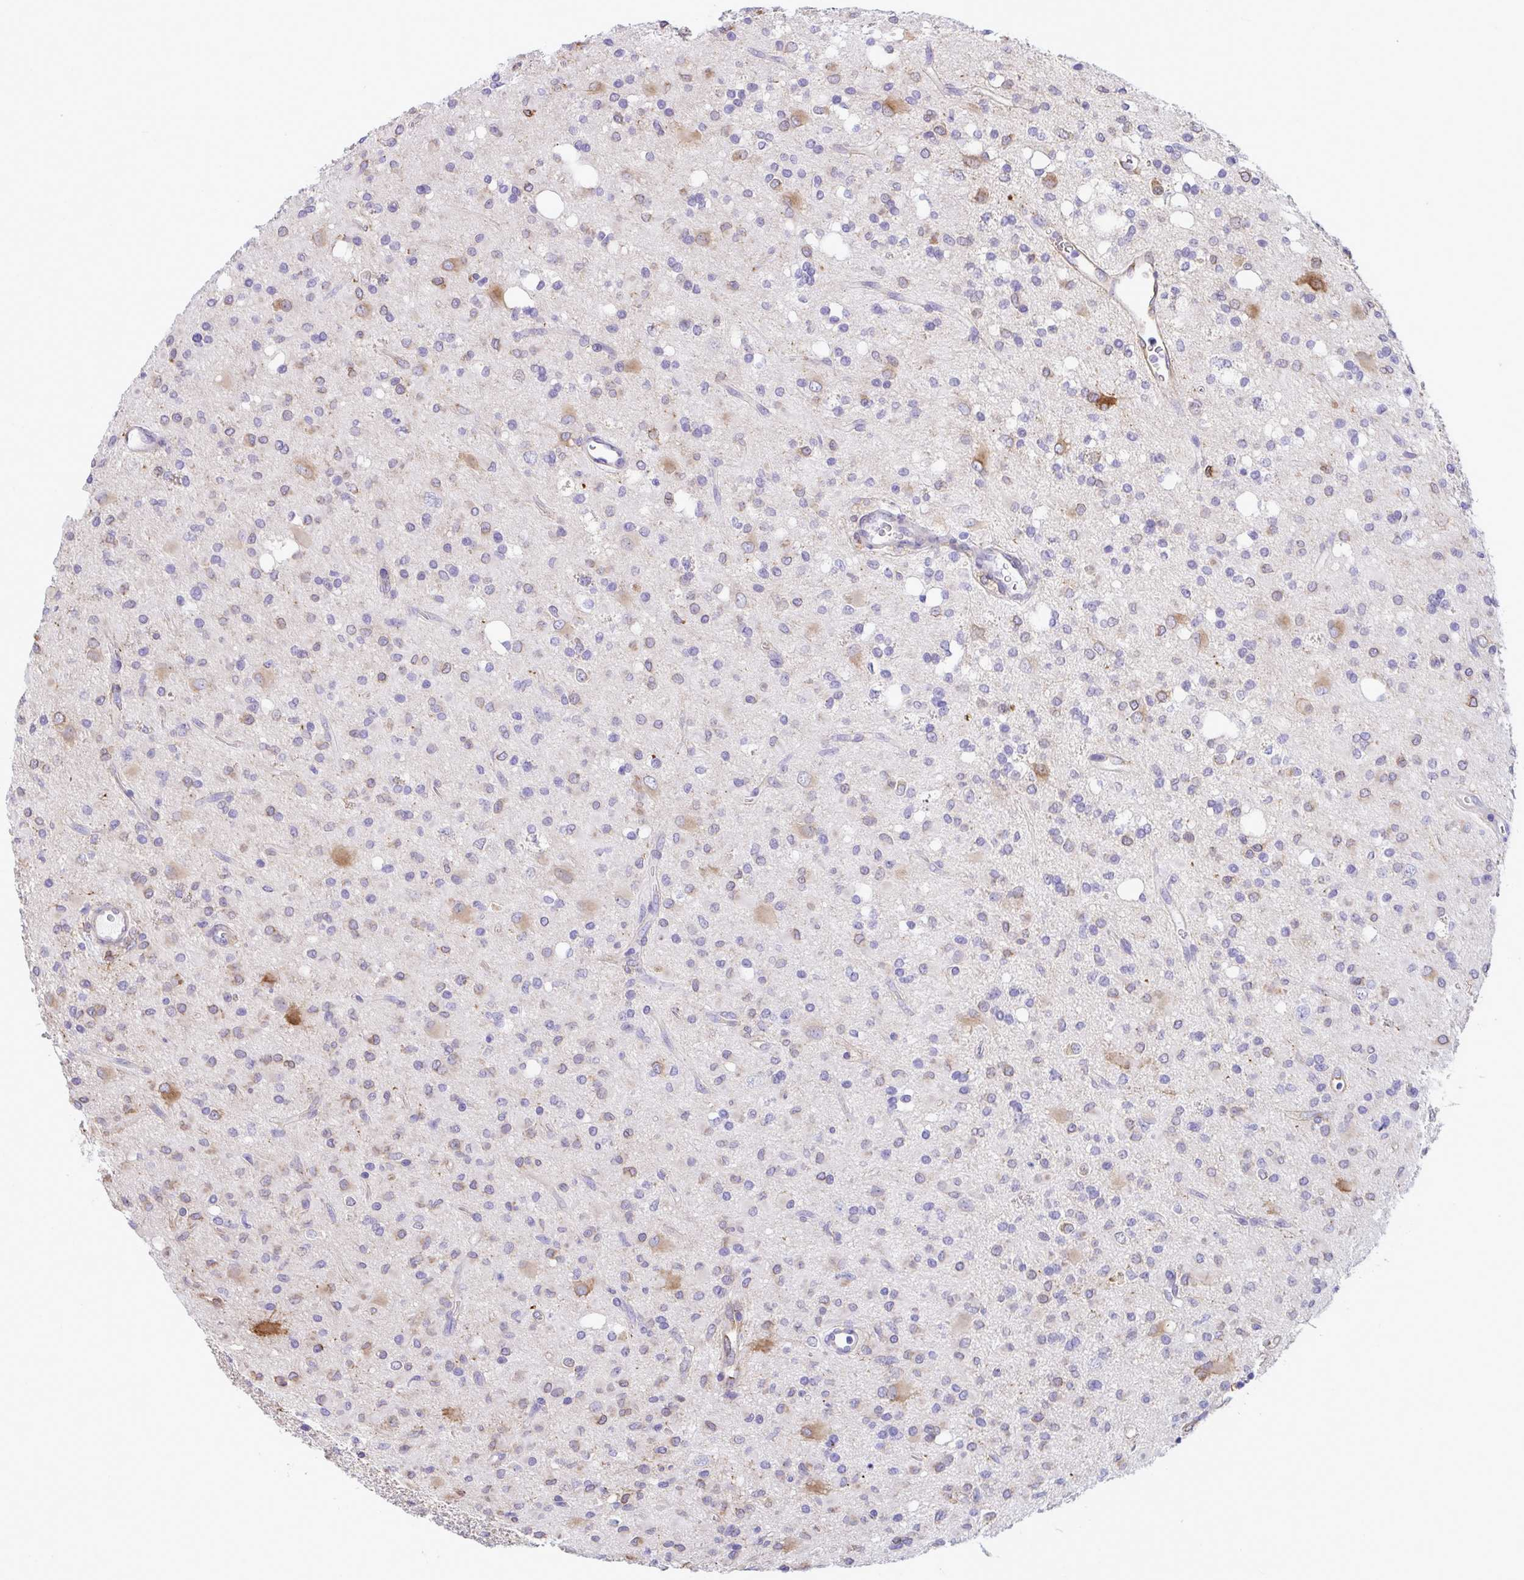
{"staining": {"intensity": "strong", "quantity": "<25%", "location": "cytoplasmic/membranous"}, "tissue": "glioma", "cell_type": "Tumor cells", "image_type": "cancer", "snomed": [{"axis": "morphology", "description": "Glioma, malignant, Low grade"}, {"axis": "topography", "description": "Brain"}], "caption": "Immunohistochemistry (IHC) image of human low-grade glioma (malignant) stained for a protein (brown), which reveals medium levels of strong cytoplasmic/membranous positivity in approximately <25% of tumor cells.", "gene": "ASPH", "patient": {"sex": "female", "age": 33}}